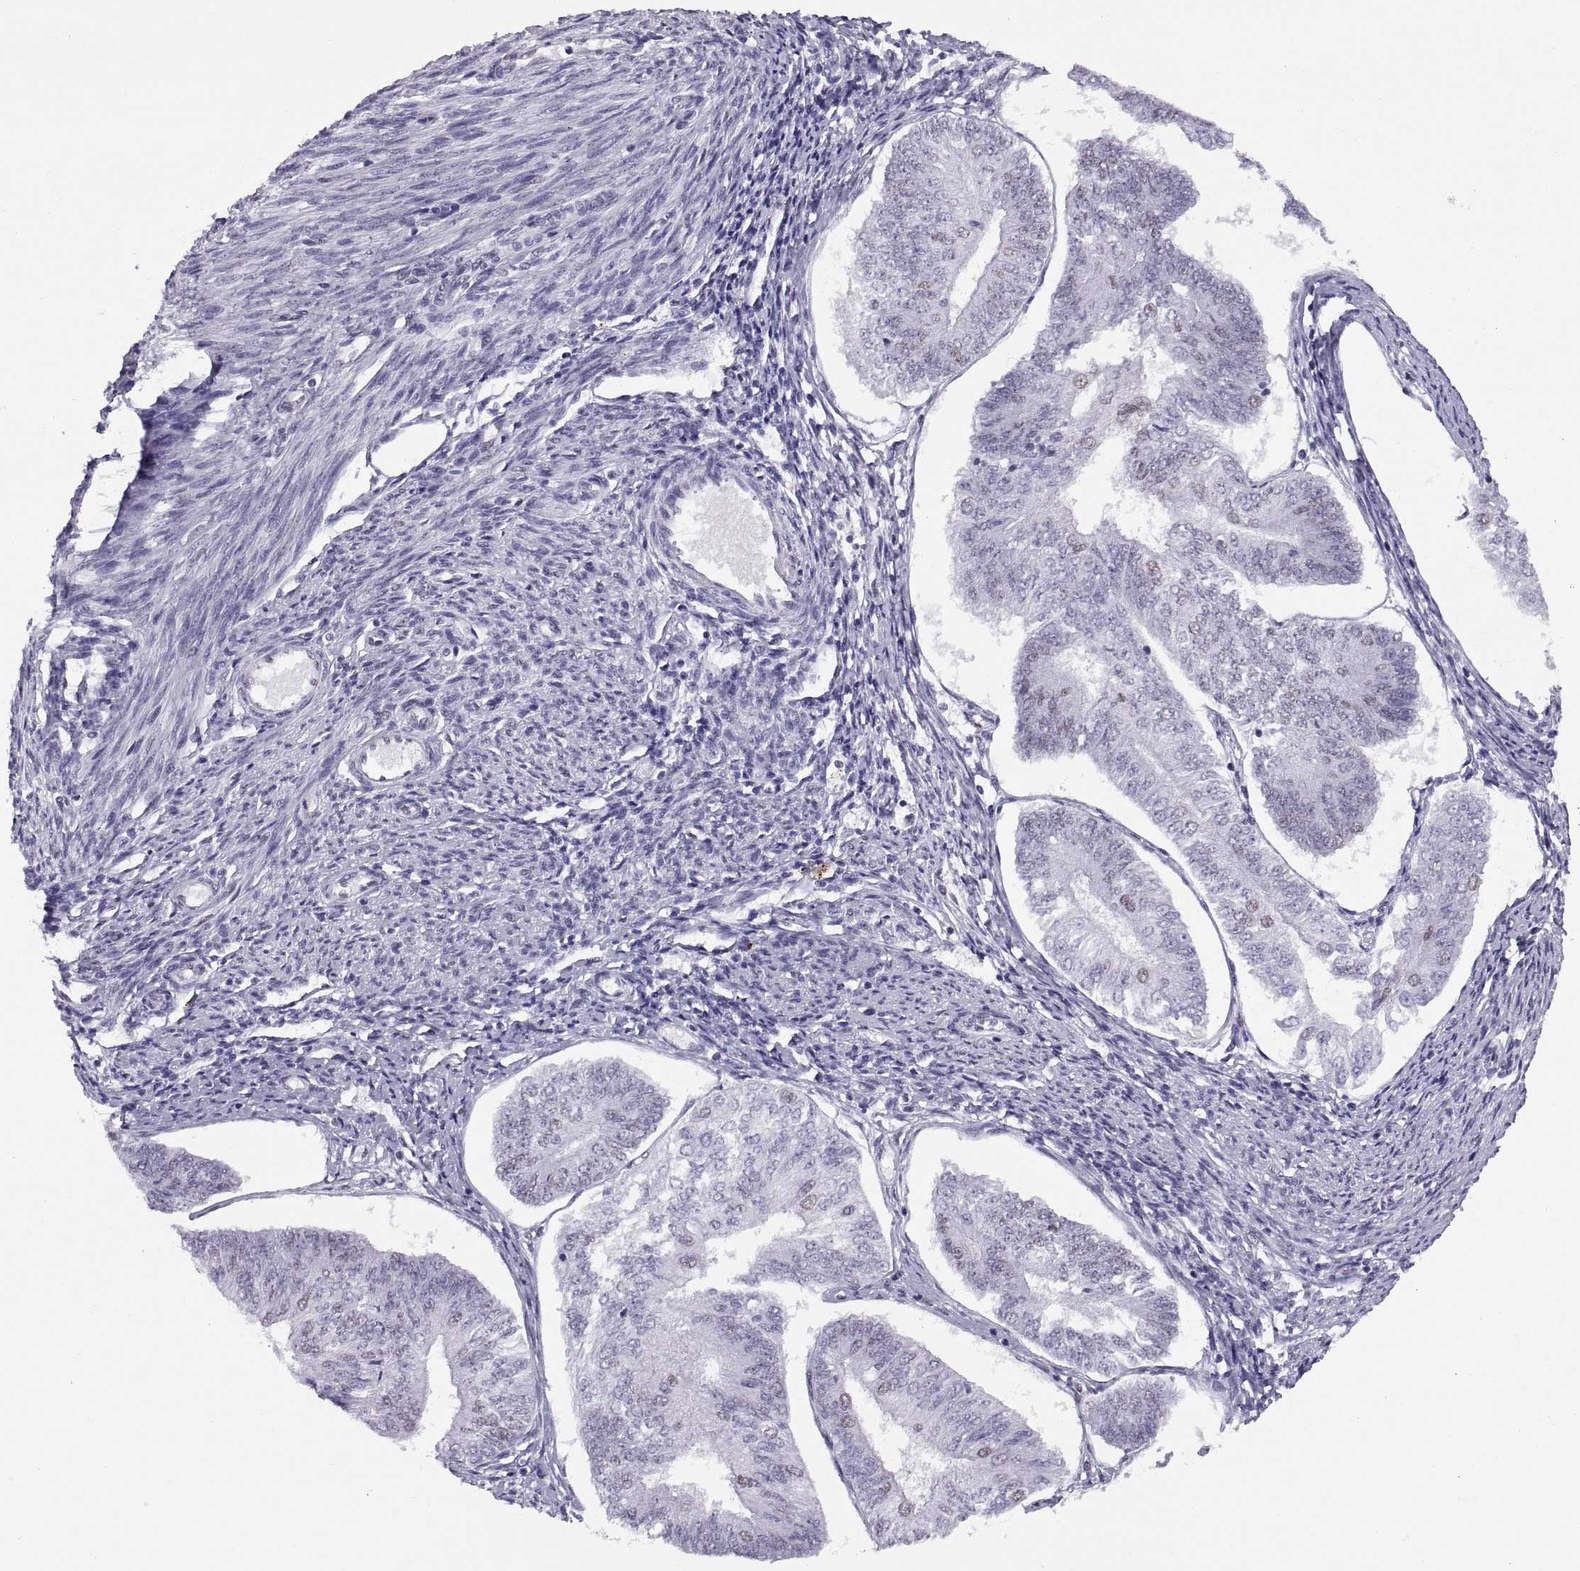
{"staining": {"intensity": "negative", "quantity": "none", "location": "none"}, "tissue": "endometrial cancer", "cell_type": "Tumor cells", "image_type": "cancer", "snomed": [{"axis": "morphology", "description": "Adenocarcinoma, NOS"}, {"axis": "topography", "description": "Endometrium"}], "caption": "Tumor cells are negative for brown protein staining in adenocarcinoma (endometrial). (DAB (3,3'-diaminobenzidine) immunohistochemistry, high magnification).", "gene": "CARTPT", "patient": {"sex": "female", "age": 58}}